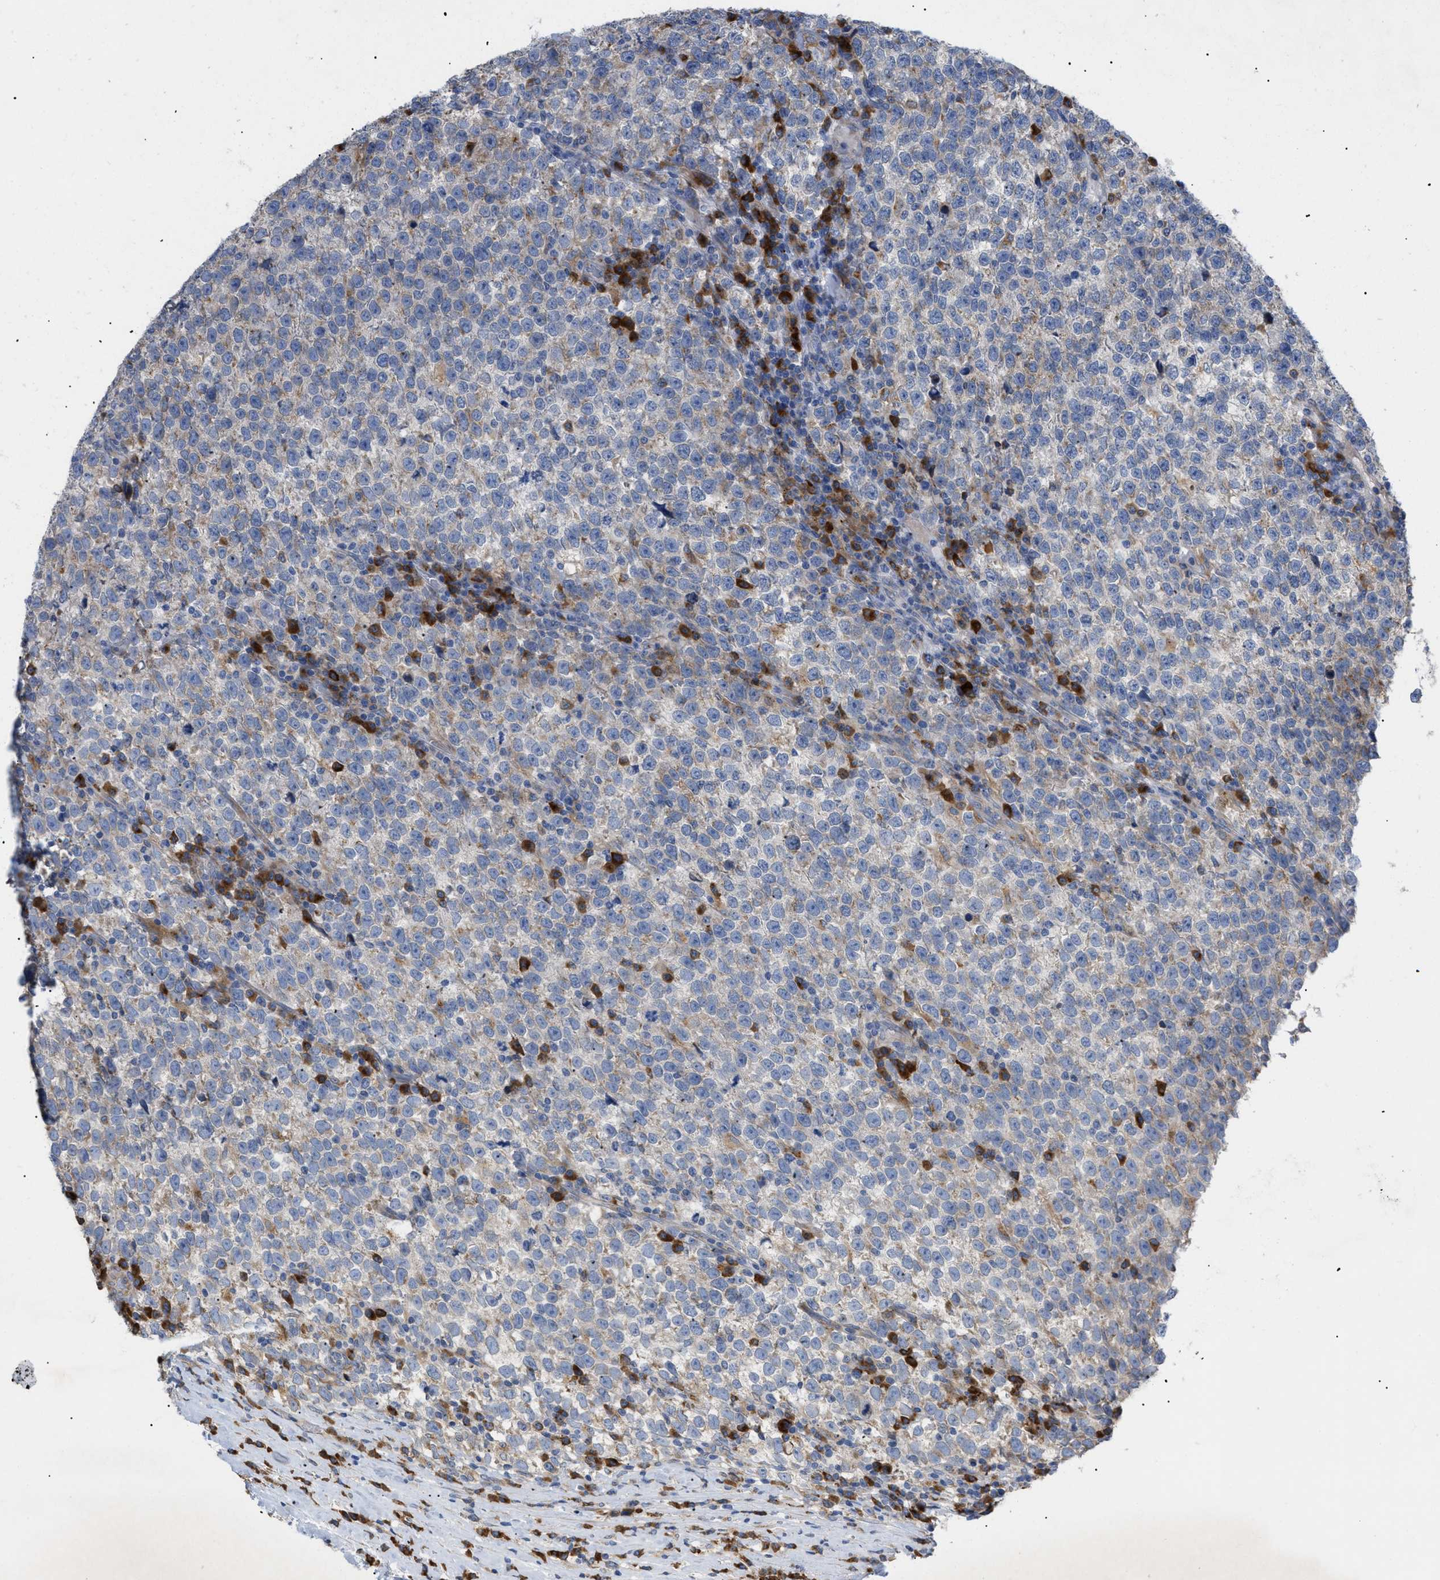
{"staining": {"intensity": "weak", "quantity": "25%-75%", "location": "cytoplasmic/membranous"}, "tissue": "testis cancer", "cell_type": "Tumor cells", "image_type": "cancer", "snomed": [{"axis": "morphology", "description": "Normal tissue, NOS"}, {"axis": "morphology", "description": "Seminoma, NOS"}, {"axis": "topography", "description": "Testis"}], "caption": "Immunohistochemistry (IHC) photomicrograph of neoplastic tissue: human seminoma (testis) stained using immunohistochemistry (IHC) shows low levels of weak protein expression localized specifically in the cytoplasmic/membranous of tumor cells, appearing as a cytoplasmic/membranous brown color.", "gene": "SLC50A1", "patient": {"sex": "male", "age": 43}}